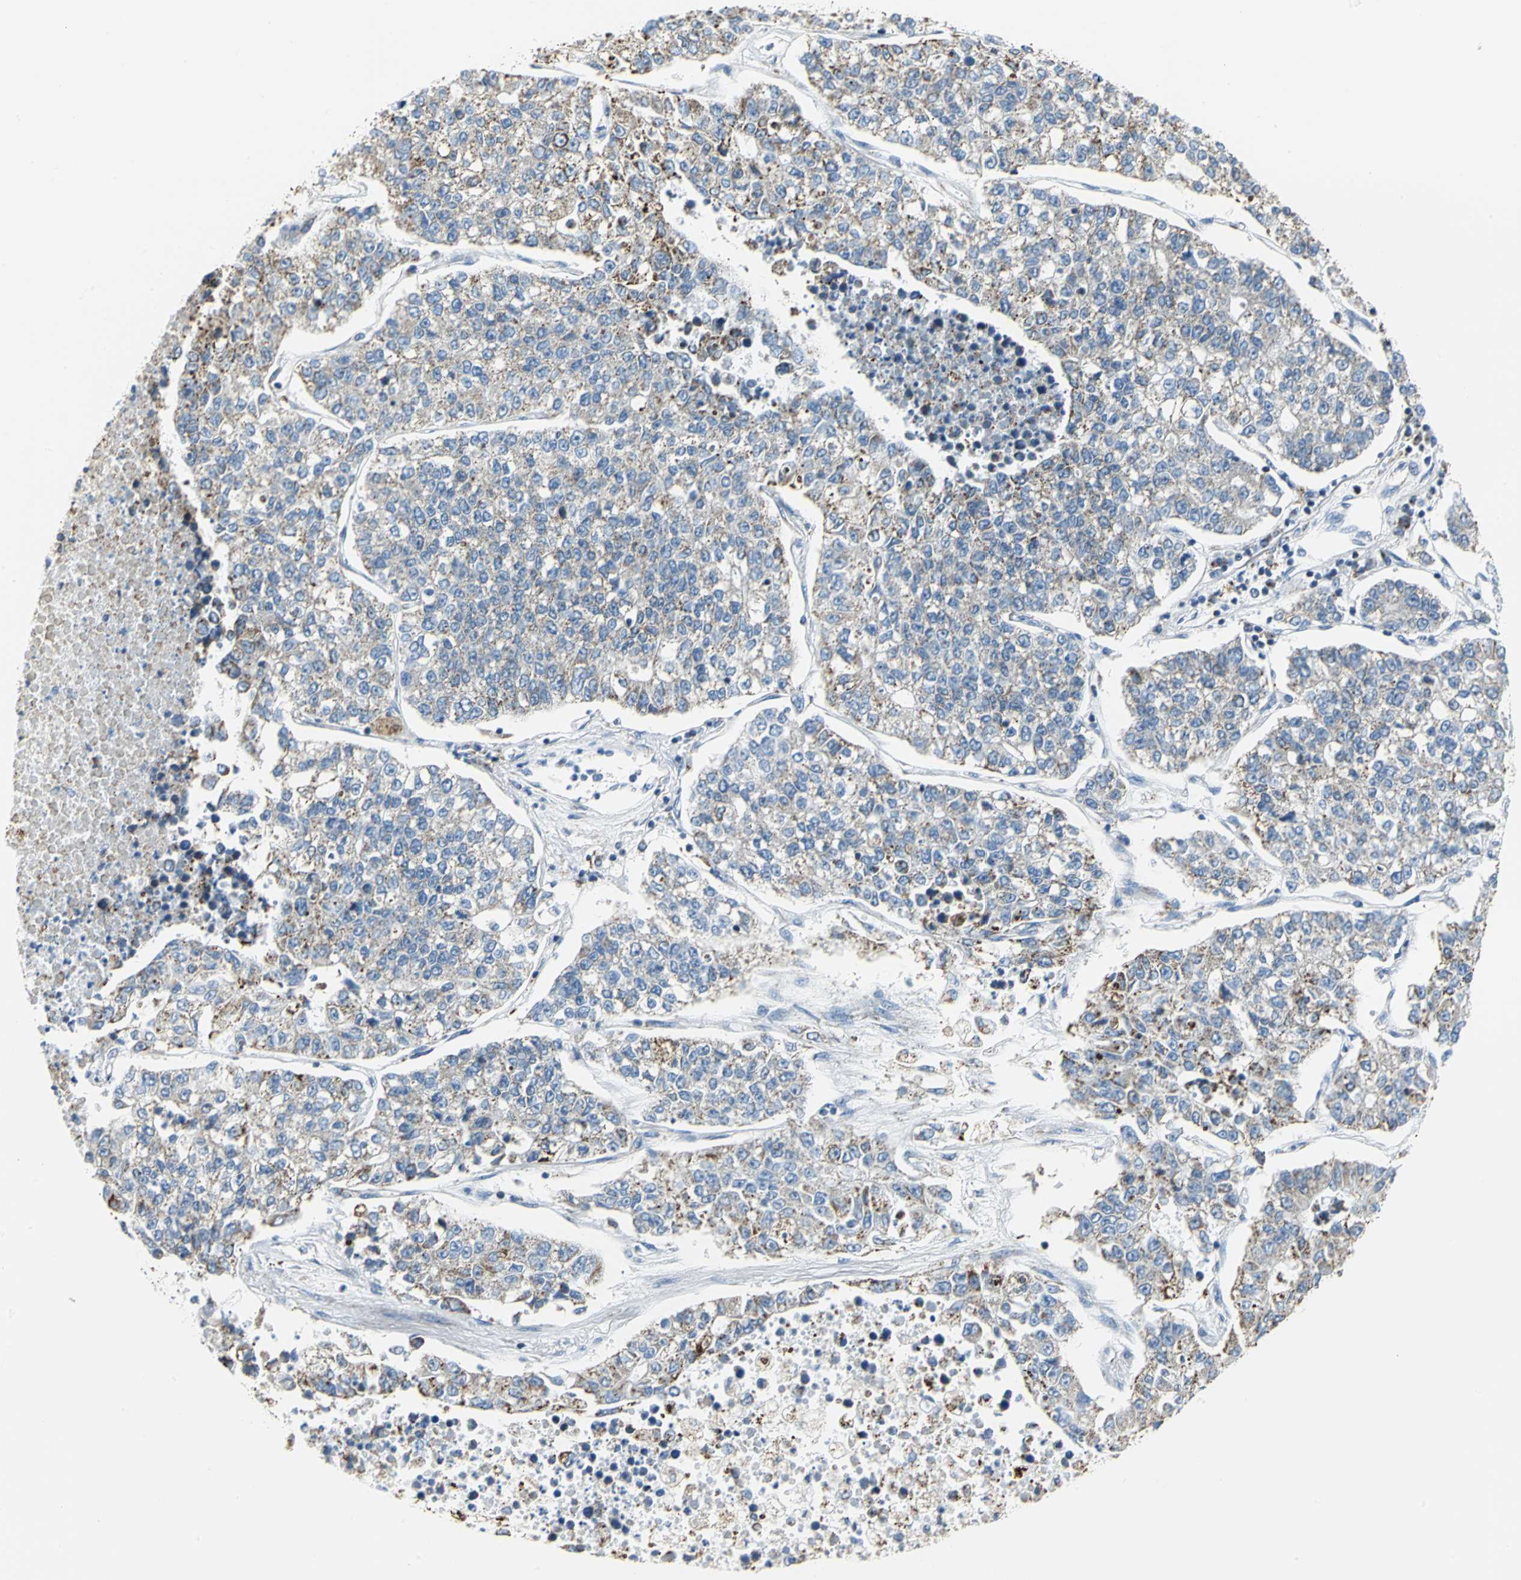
{"staining": {"intensity": "weak", "quantity": "25%-75%", "location": "cytoplasmic/membranous"}, "tissue": "lung cancer", "cell_type": "Tumor cells", "image_type": "cancer", "snomed": [{"axis": "morphology", "description": "Adenocarcinoma, NOS"}, {"axis": "topography", "description": "Lung"}], "caption": "Immunohistochemical staining of human lung cancer (adenocarcinoma) exhibits low levels of weak cytoplasmic/membranous positivity in approximately 25%-75% of tumor cells. The staining was performed using DAB (3,3'-diaminobenzidine), with brown indicating positive protein expression. Nuclei are stained blue with hematoxylin.", "gene": "NTRK1", "patient": {"sex": "male", "age": 49}}